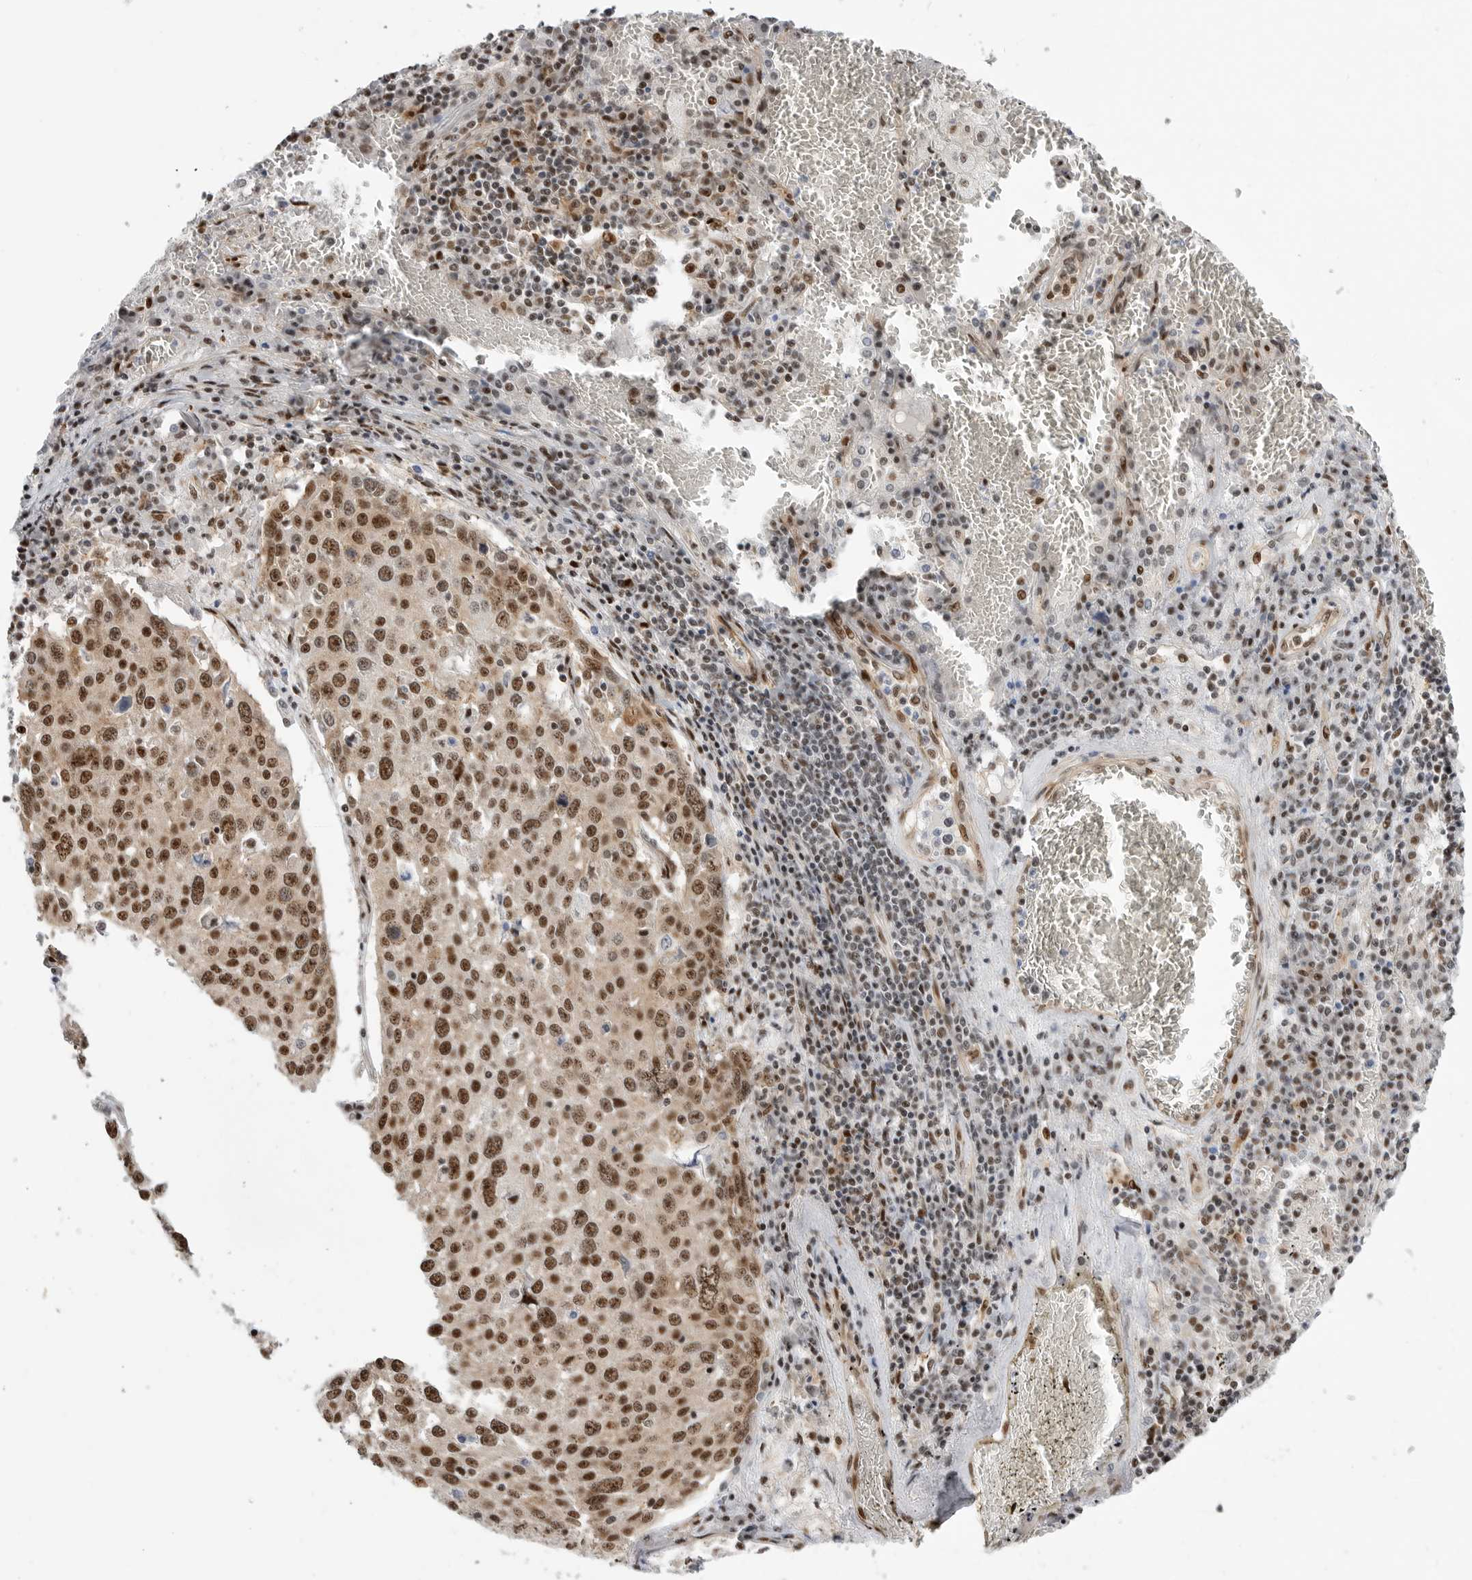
{"staining": {"intensity": "strong", "quantity": ">75%", "location": "nuclear"}, "tissue": "lung cancer", "cell_type": "Tumor cells", "image_type": "cancer", "snomed": [{"axis": "morphology", "description": "Squamous cell carcinoma, NOS"}, {"axis": "topography", "description": "Lung"}], "caption": "A high-resolution photomicrograph shows immunohistochemistry staining of lung cancer (squamous cell carcinoma), which demonstrates strong nuclear staining in about >75% of tumor cells.", "gene": "GPATCH2", "patient": {"sex": "male", "age": 65}}